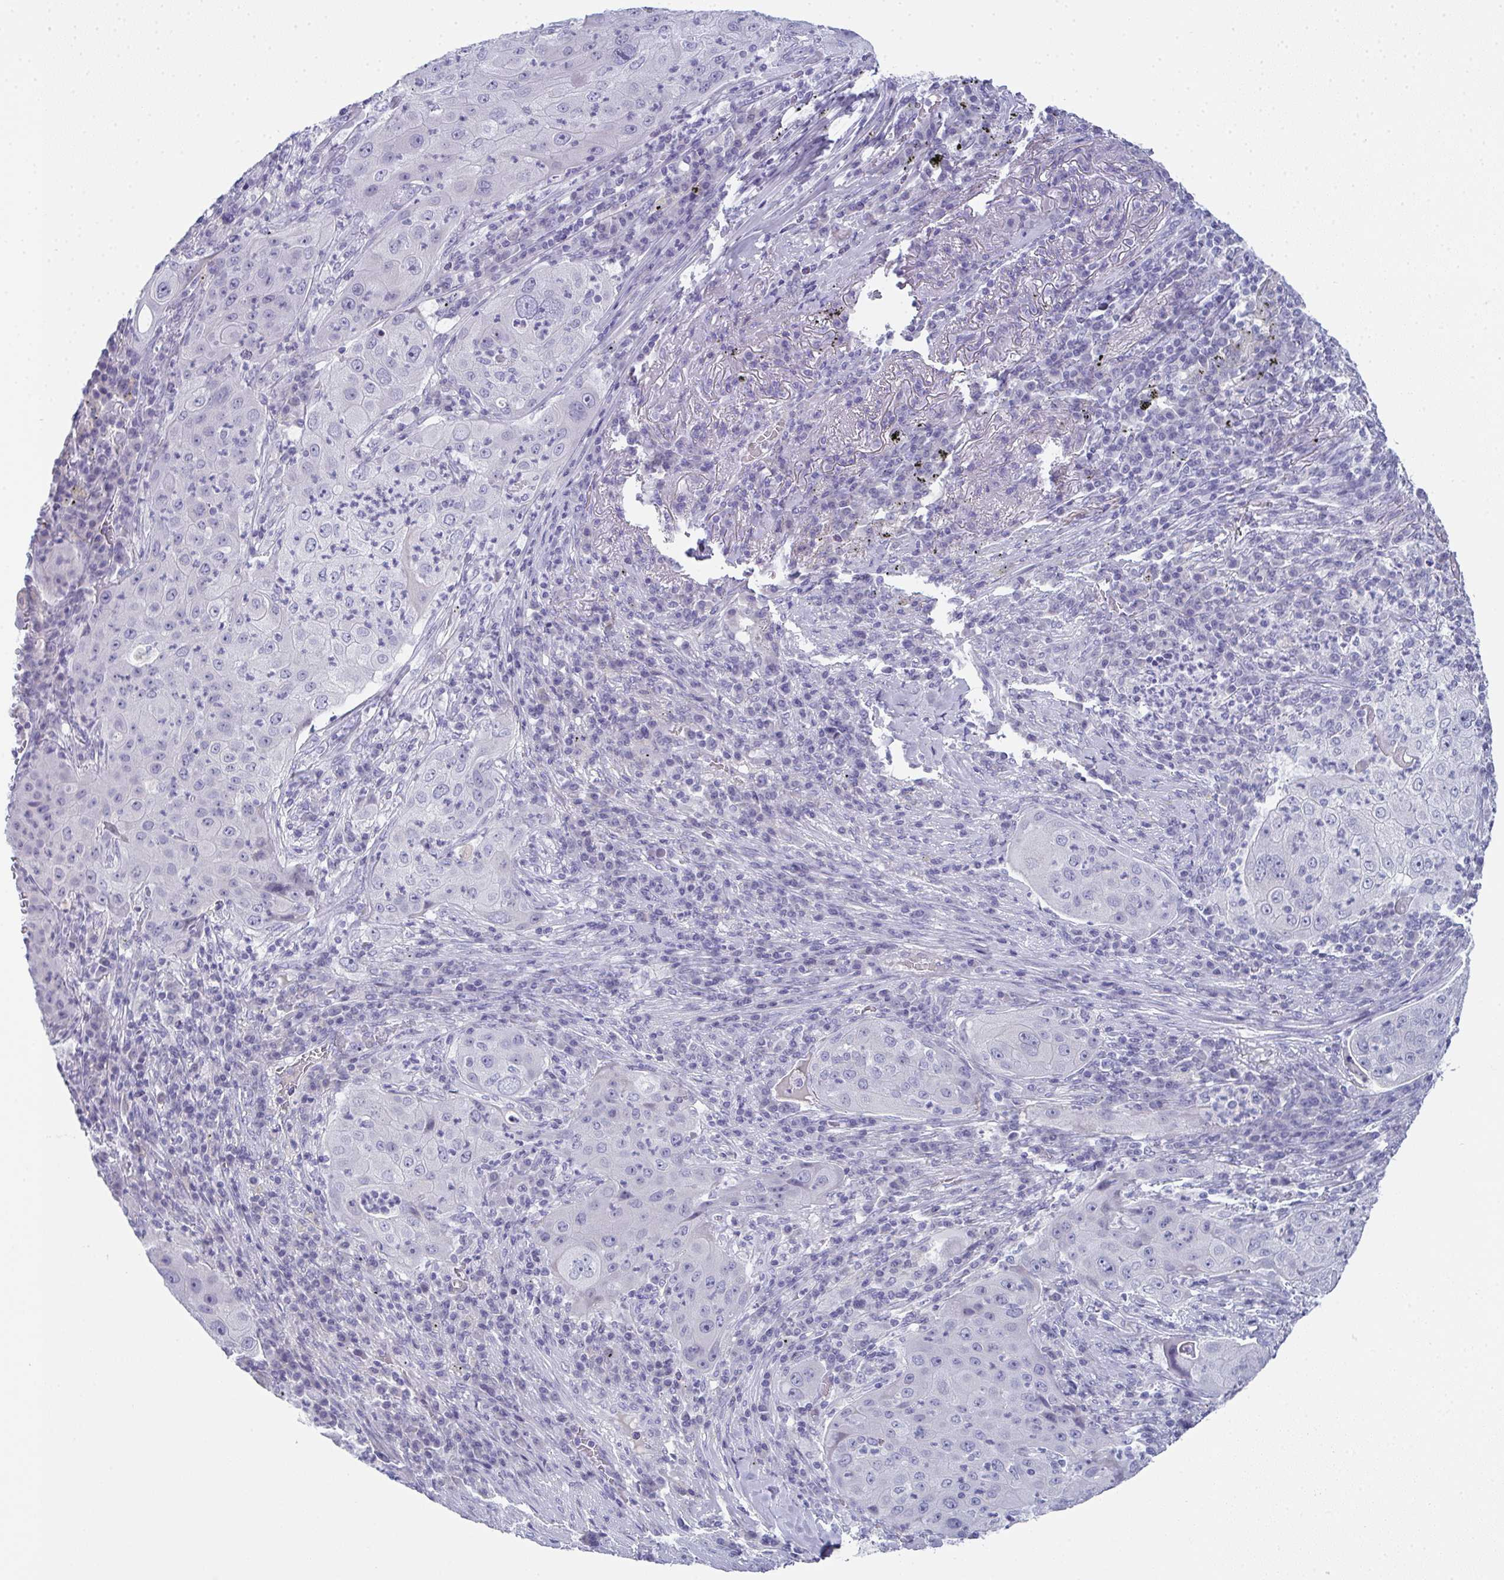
{"staining": {"intensity": "negative", "quantity": "none", "location": "none"}, "tissue": "lung cancer", "cell_type": "Tumor cells", "image_type": "cancer", "snomed": [{"axis": "morphology", "description": "Squamous cell carcinoma, NOS"}, {"axis": "topography", "description": "Lung"}], "caption": "Immunohistochemistry (IHC) micrograph of human squamous cell carcinoma (lung) stained for a protein (brown), which reveals no positivity in tumor cells.", "gene": "SLC36A2", "patient": {"sex": "female", "age": 59}}